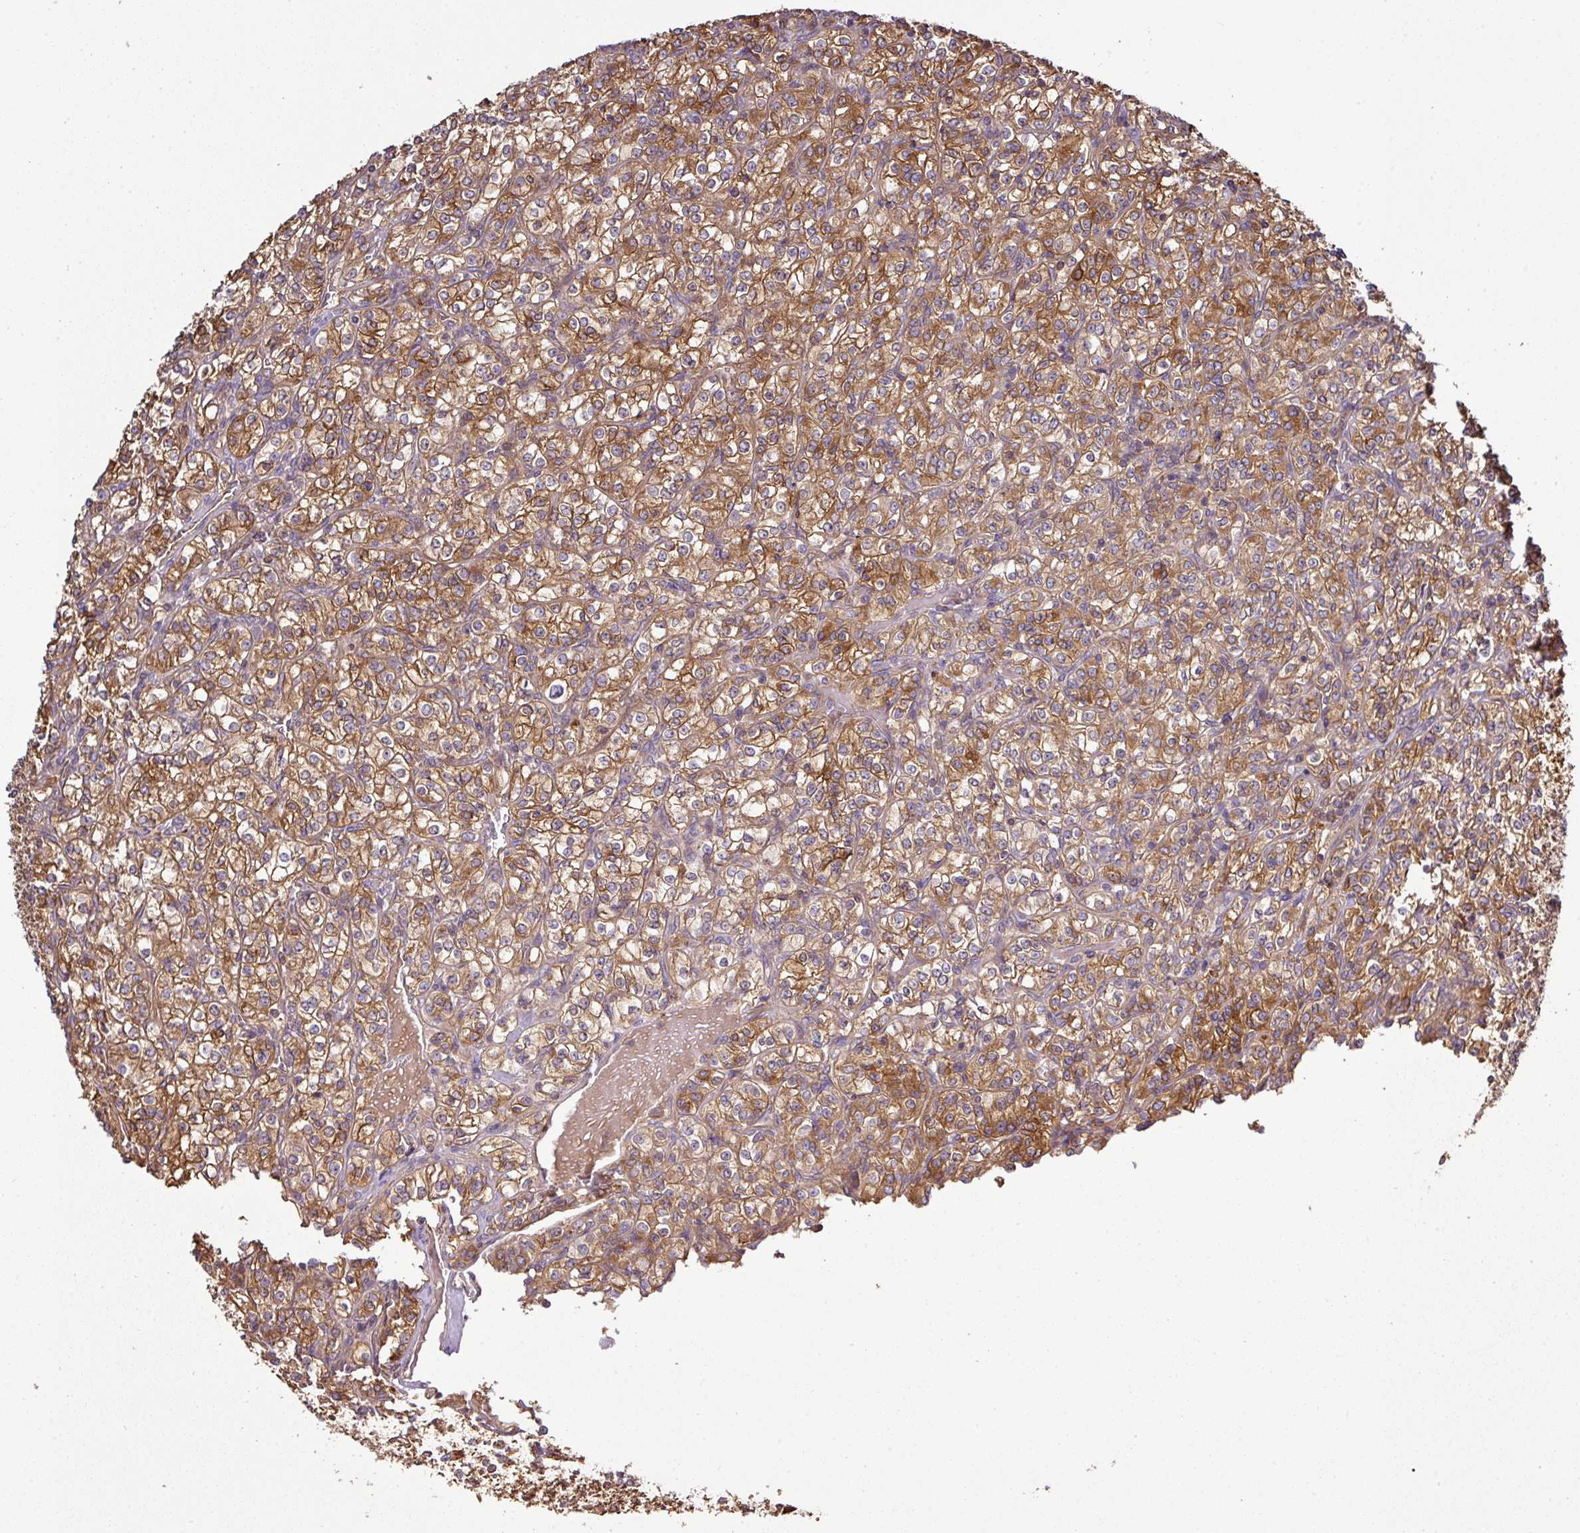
{"staining": {"intensity": "moderate", "quantity": ">75%", "location": "cytoplasmic/membranous"}, "tissue": "renal cancer", "cell_type": "Tumor cells", "image_type": "cancer", "snomed": [{"axis": "morphology", "description": "Adenocarcinoma, NOS"}, {"axis": "topography", "description": "Kidney"}], "caption": "The micrograph displays a brown stain indicating the presence of a protein in the cytoplasmic/membranous of tumor cells in renal cancer.", "gene": "TMEM107", "patient": {"sex": "male", "age": 77}}